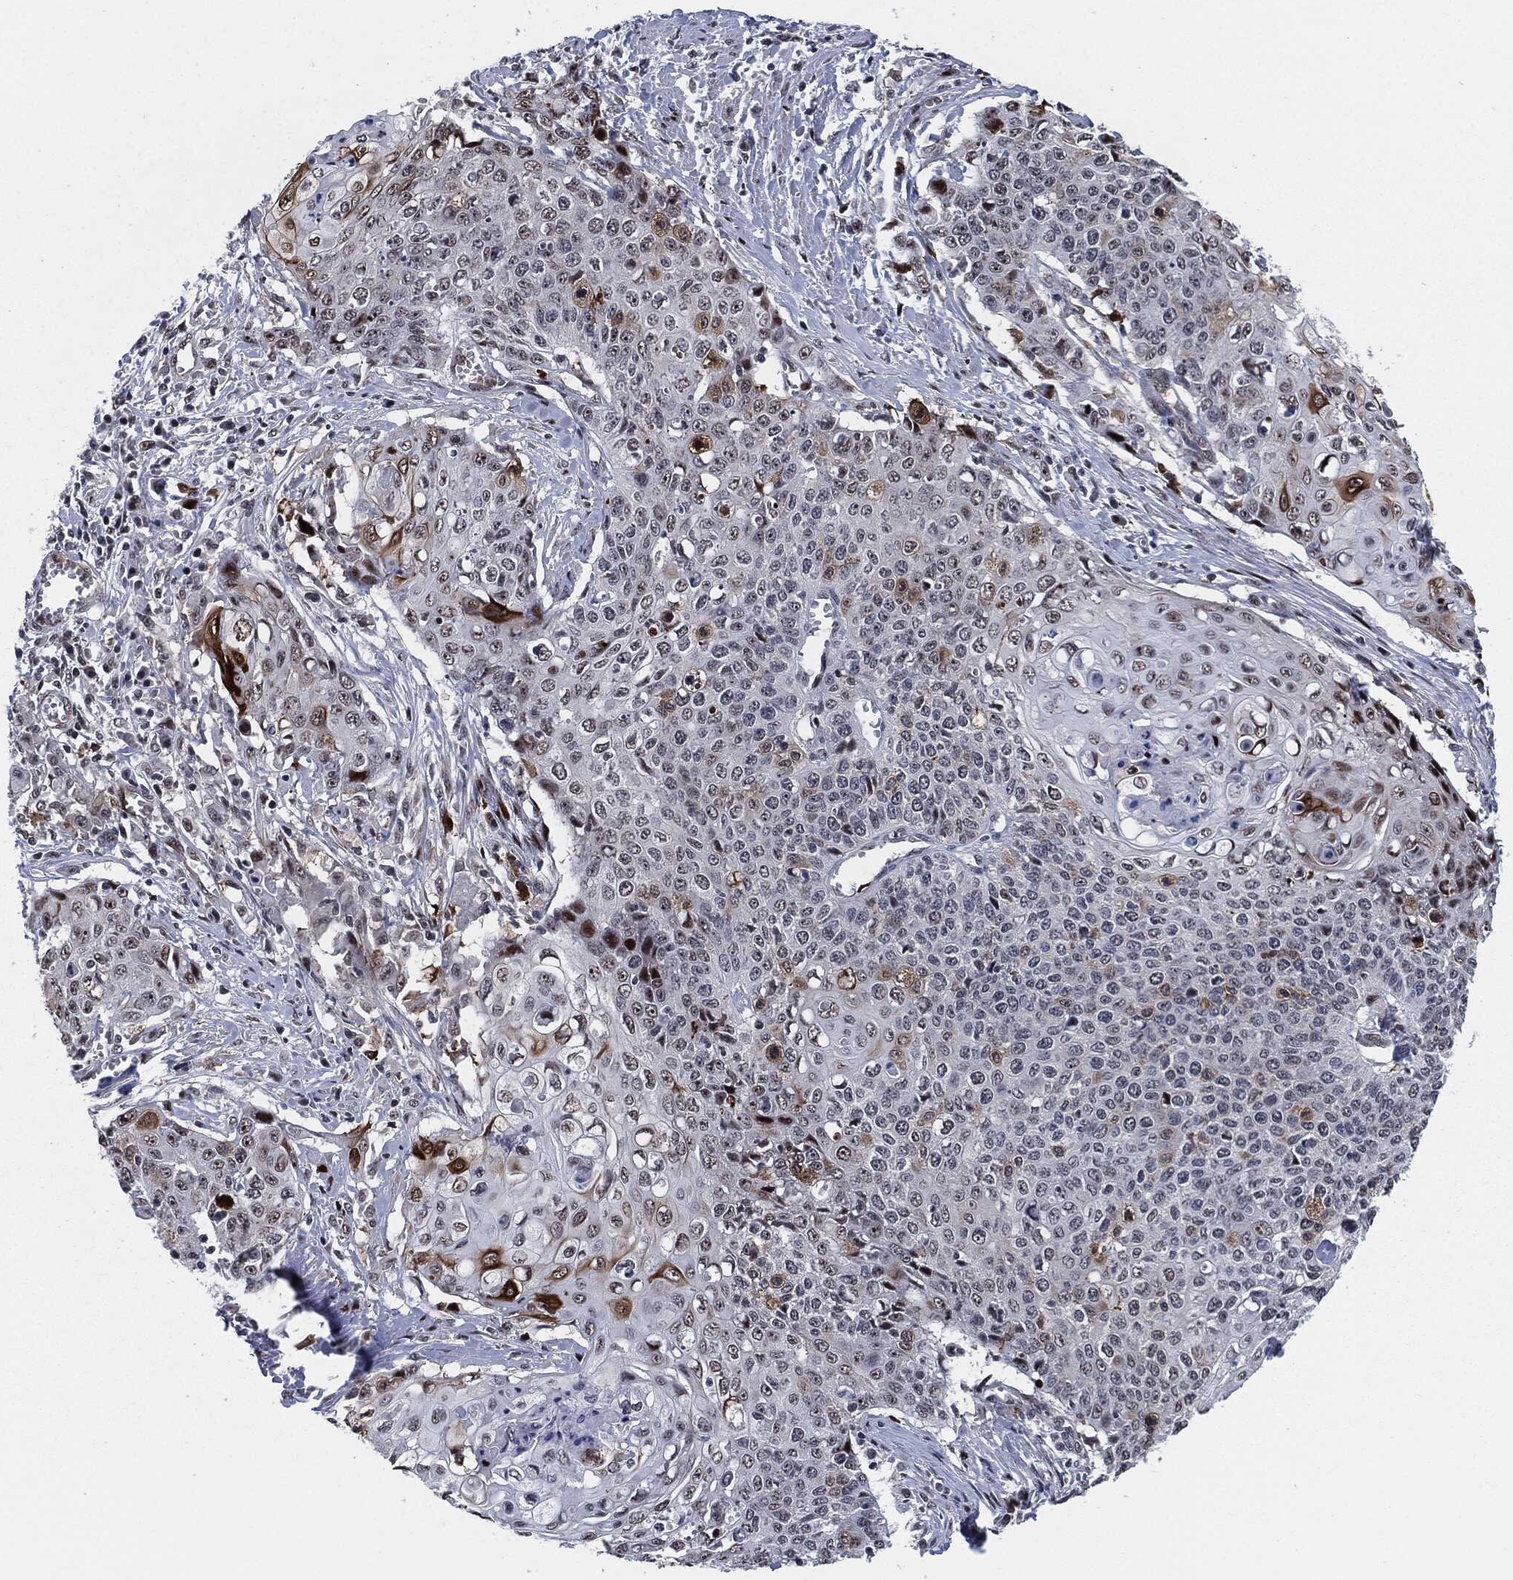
{"staining": {"intensity": "strong", "quantity": "<25%", "location": "cytoplasmic/membranous"}, "tissue": "cervical cancer", "cell_type": "Tumor cells", "image_type": "cancer", "snomed": [{"axis": "morphology", "description": "Squamous cell carcinoma, NOS"}, {"axis": "topography", "description": "Cervix"}], "caption": "A brown stain shows strong cytoplasmic/membranous positivity of a protein in human cervical cancer tumor cells.", "gene": "AKT2", "patient": {"sex": "female", "age": 39}}